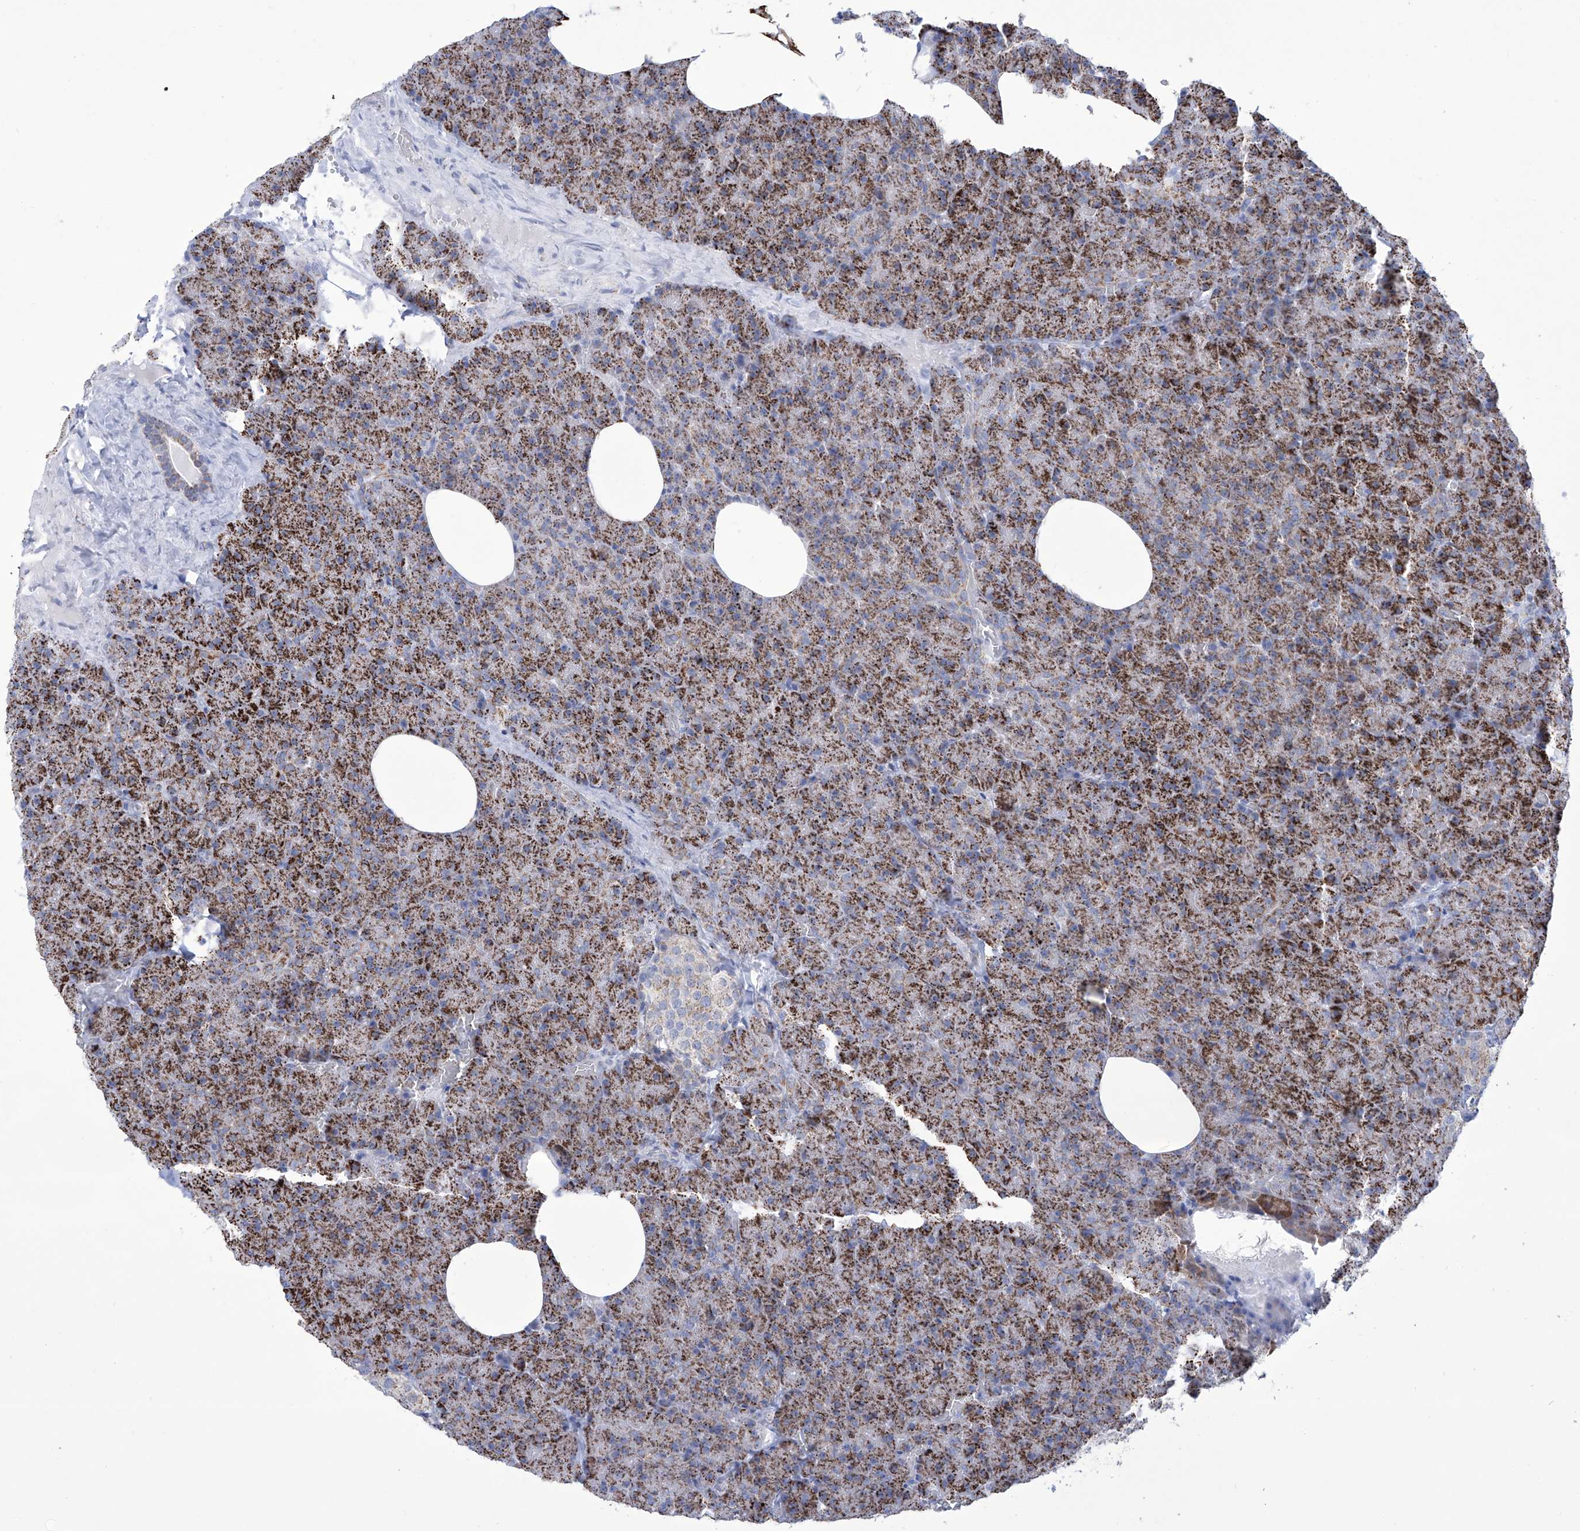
{"staining": {"intensity": "strong", "quantity": ">75%", "location": "cytoplasmic/membranous"}, "tissue": "pancreas", "cell_type": "Exocrine glandular cells", "image_type": "normal", "snomed": [{"axis": "morphology", "description": "Normal tissue, NOS"}, {"axis": "morphology", "description": "Carcinoid, malignant, NOS"}, {"axis": "topography", "description": "Pancreas"}], "caption": "Immunohistochemistry micrograph of unremarkable pancreas: pancreas stained using immunohistochemistry (IHC) exhibits high levels of strong protein expression localized specifically in the cytoplasmic/membranous of exocrine glandular cells, appearing as a cytoplasmic/membranous brown color.", "gene": "ALDH6A1", "patient": {"sex": "female", "age": 35}}